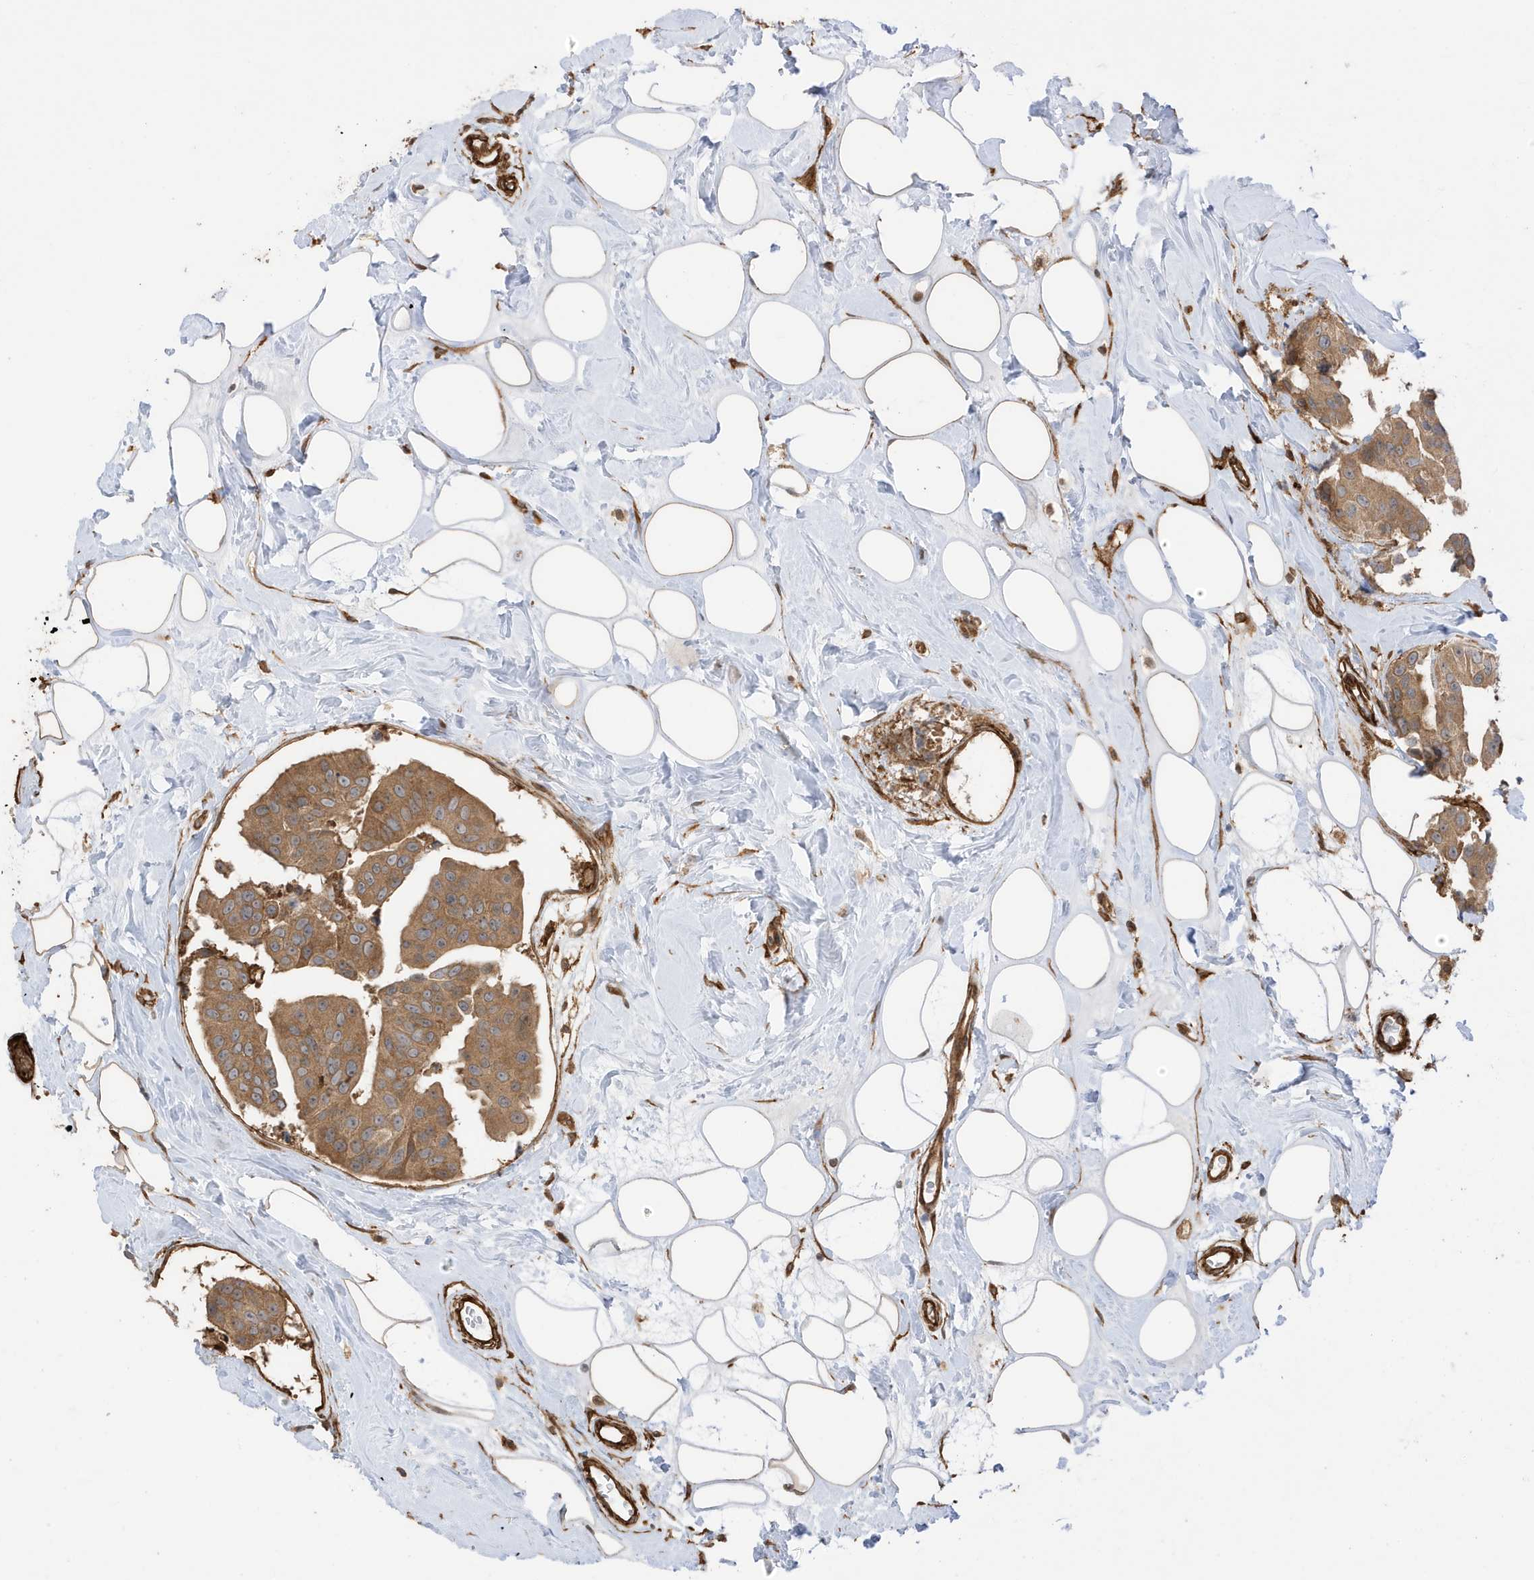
{"staining": {"intensity": "moderate", "quantity": ">75%", "location": "cytoplasmic/membranous"}, "tissue": "breast cancer", "cell_type": "Tumor cells", "image_type": "cancer", "snomed": [{"axis": "morphology", "description": "Normal tissue, NOS"}, {"axis": "morphology", "description": "Duct carcinoma"}, {"axis": "topography", "description": "Breast"}], "caption": "High-power microscopy captured an IHC micrograph of breast cancer, revealing moderate cytoplasmic/membranous positivity in about >75% of tumor cells. Immunohistochemistry (ihc) stains the protein in brown and the nuclei are stained blue.", "gene": "CDC42EP3", "patient": {"sex": "female", "age": 39}}